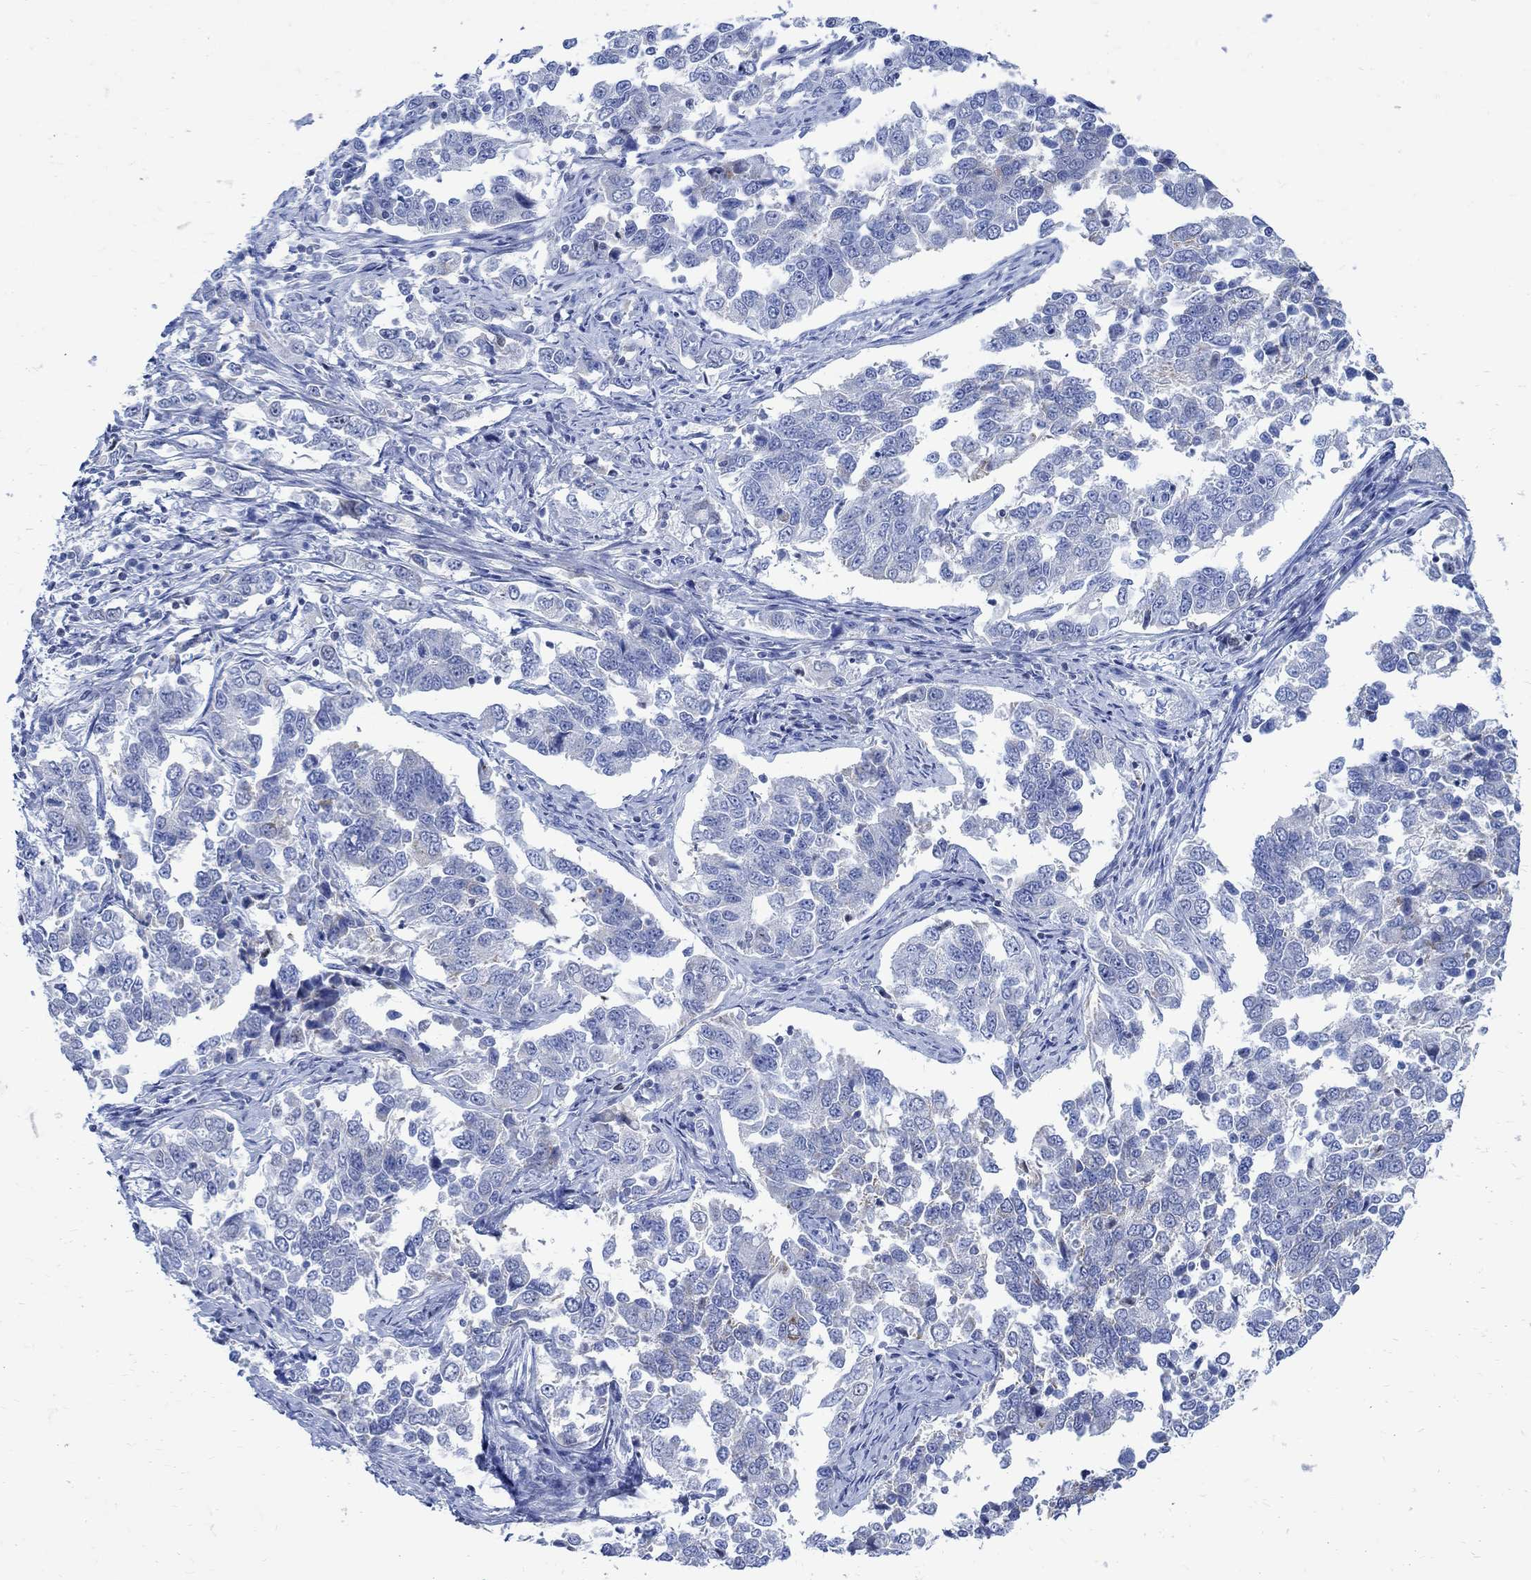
{"staining": {"intensity": "negative", "quantity": "none", "location": "none"}, "tissue": "endometrial cancer", "cell_type": "Tumor cells", "image_type": "cancer", "snomed": [{"axis": "morphology", "description": "Adenocarcinoma, NOS"}, {"axis": "topography", "description": "Endometrium"}], "caption": "Tumor cells are negative for protein expression in human endometrial cancer.", "gene": "CPLX2", "patient": {"sex": "female", "age": 43}}